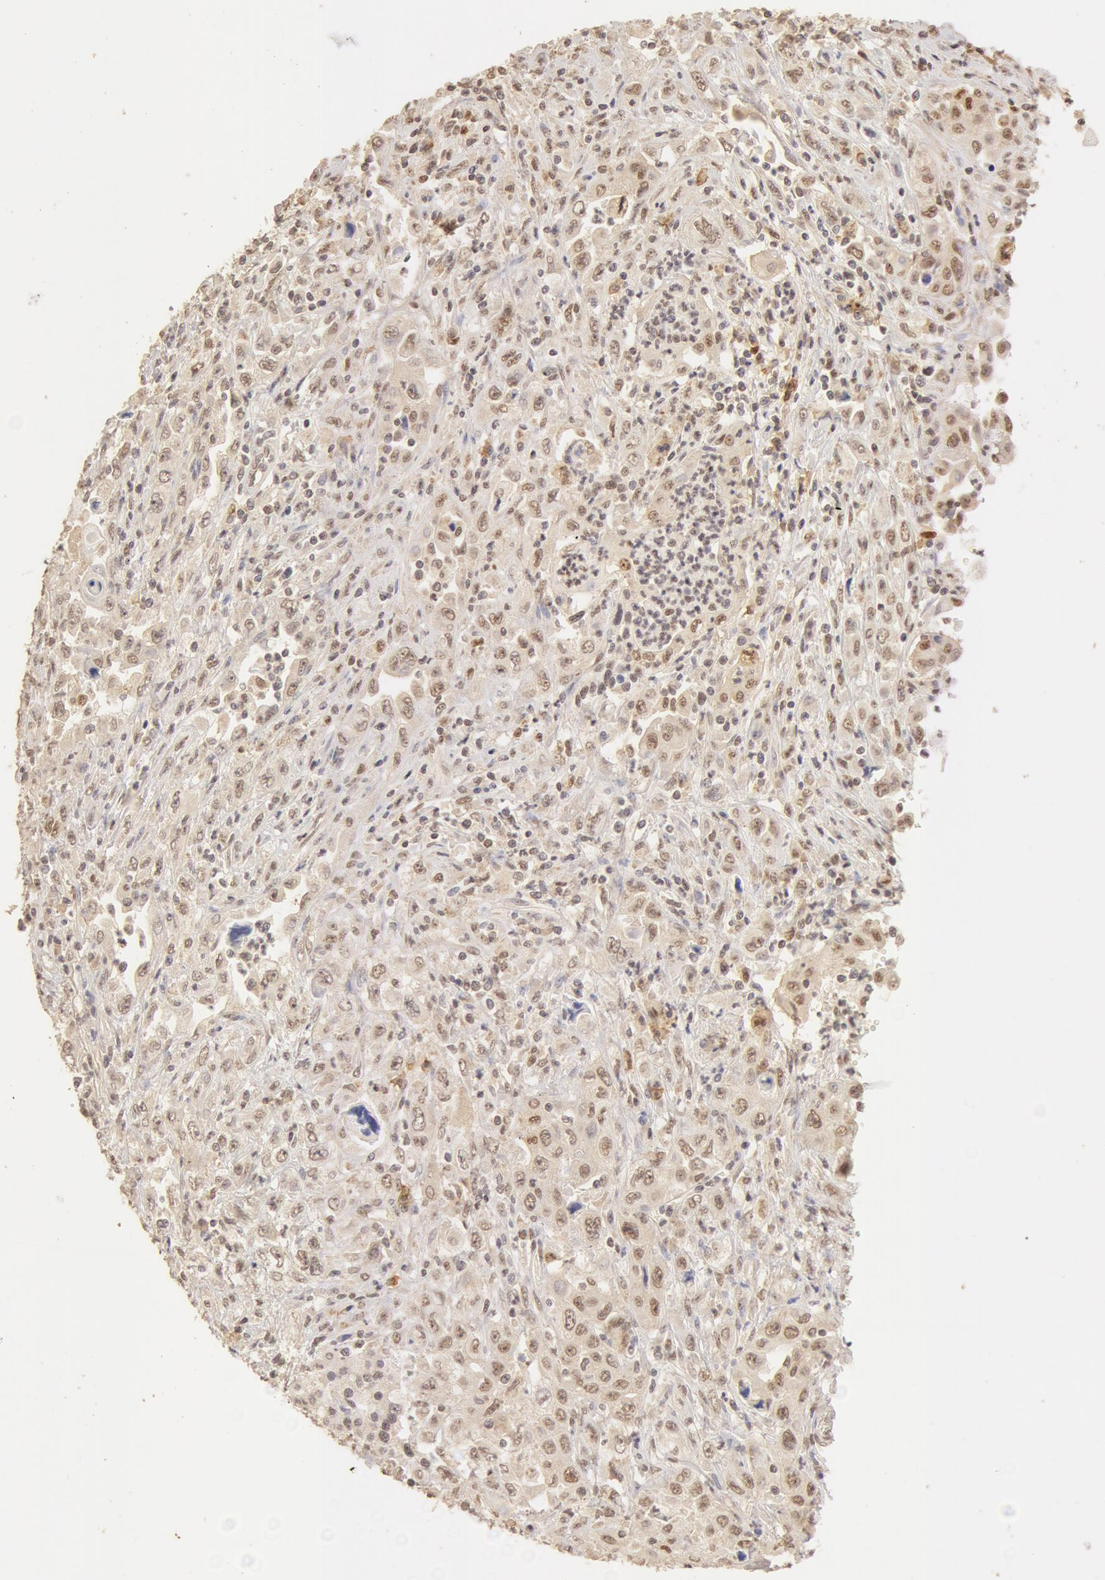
{"staining": {"intensity": "moderate", "quantity": ">75%", "location": "cytoplasmic/membranous,nuclear"}, "tissue": "pancreatic cancer", "cell_type": "Tumor cells", "image_type": "cancer", "snomed": [{"axis": "morphology", "description": "Adenocarcinoma, NOS"}, {"axis": "topography", "description": "Pancreas"}], "caption": "Moderate cytoplasmic/membranous and nuclear positivity is present in about >75% of tumor cells in pancreatic cancer.", "gene": "SNRNP70", "patient": {"sex": "male", "age": 70}}